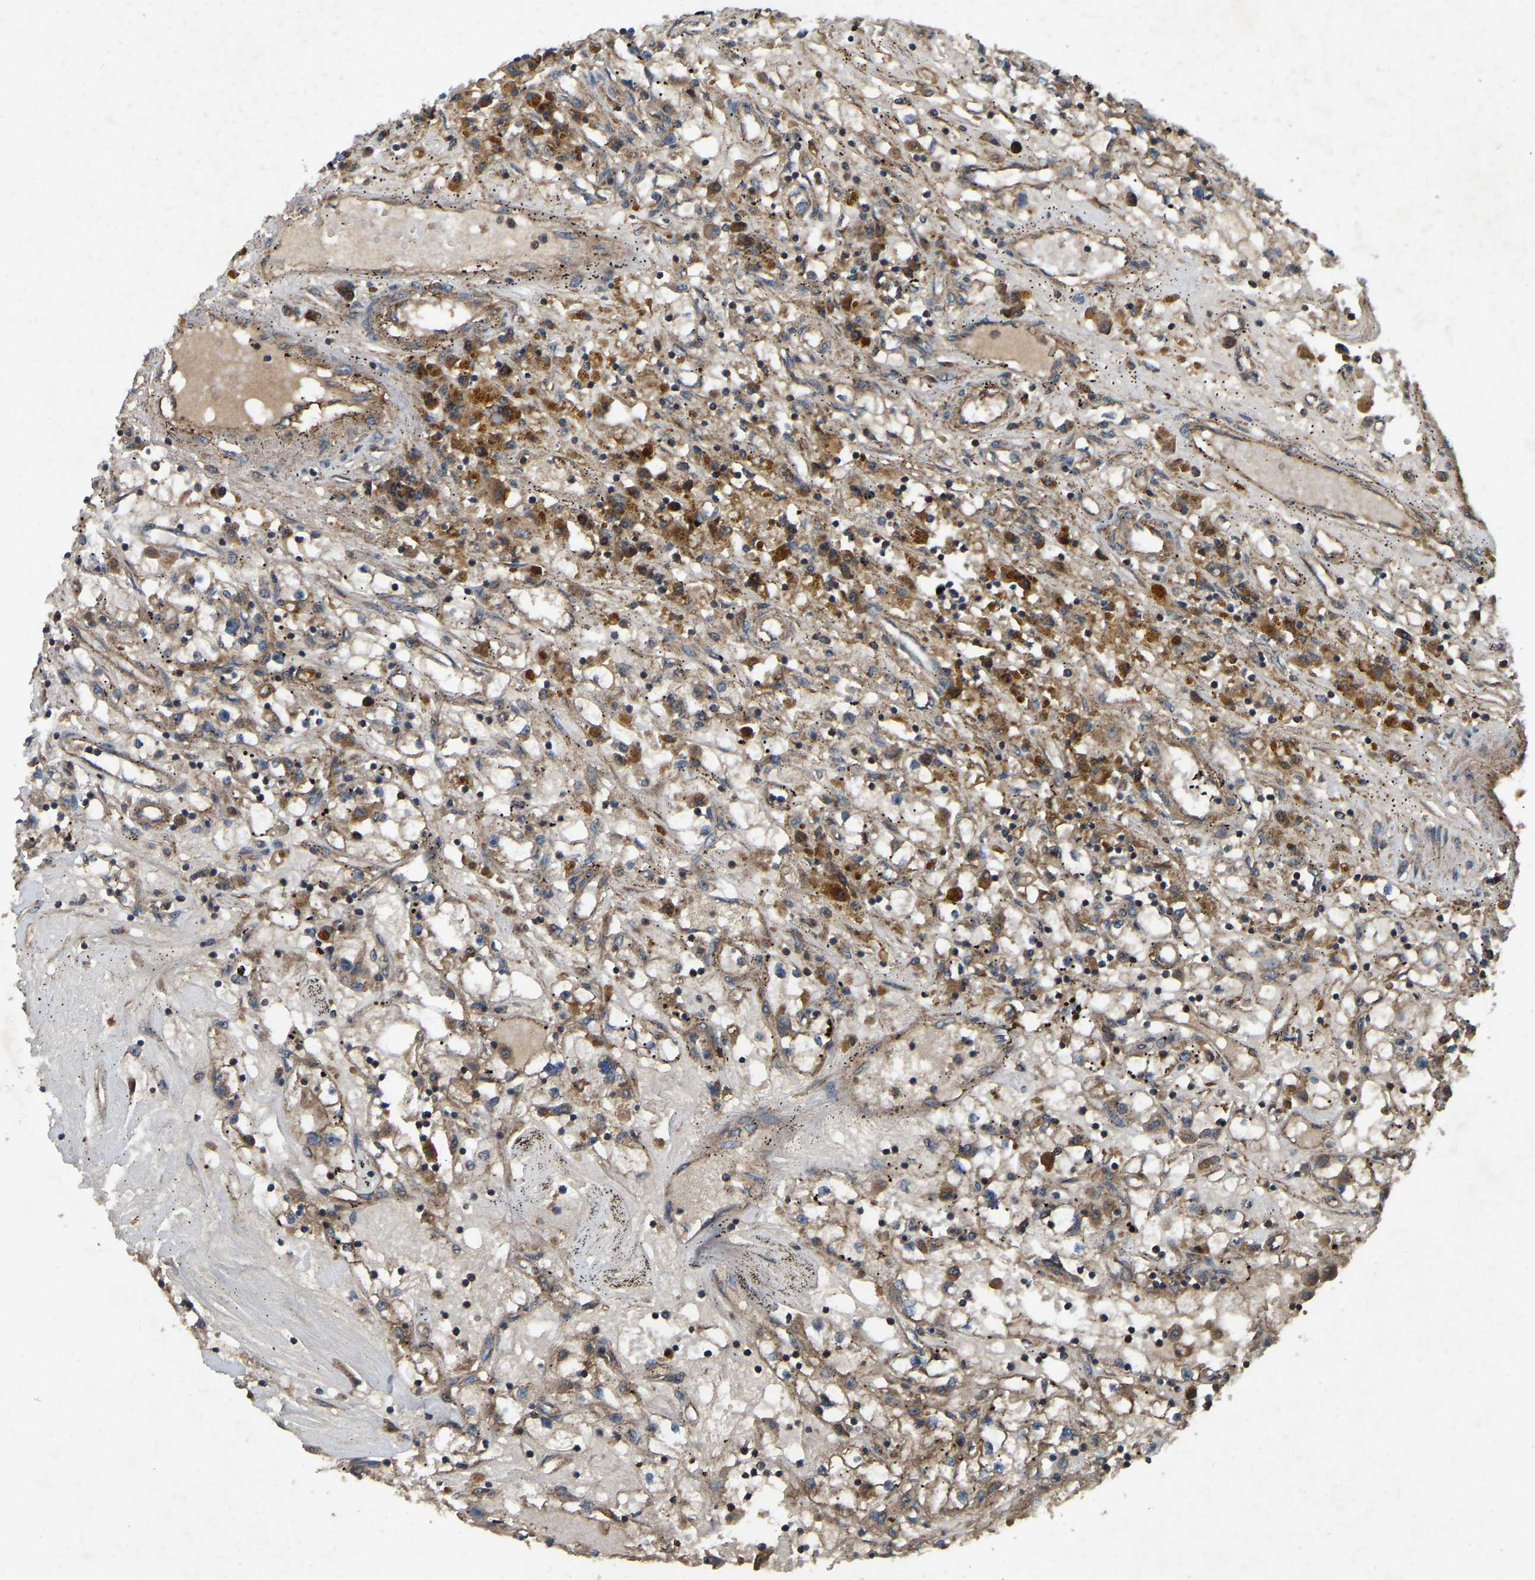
{"staining": {"intensity": "moderate", "quantity": "25%-75%", "location": "cytoplasmic/membranous"}, "tissue": "renal cancer", "cell_type": "Tumor cells", "image_type": "cancer", "snomed": [{"axis": "morphology", "description": "Adenocarcinoma, NOS"}, {"axis": "topography", "description": "Kidney"}], "caption": "DAB immunohistochemical staining of human adenocarcinoma (renal) demonstrates moderate cytoplasmic/membranous protein staining in about 25%-75% of tumor cells. The staining was performed using DAB to visualize the protein expression in brown, while the nuclei were stained in blue with hematoxylin (Magnification: 20x).", "gene": "SAMD9L", "patient": {"sex": "male", "age": 56}}